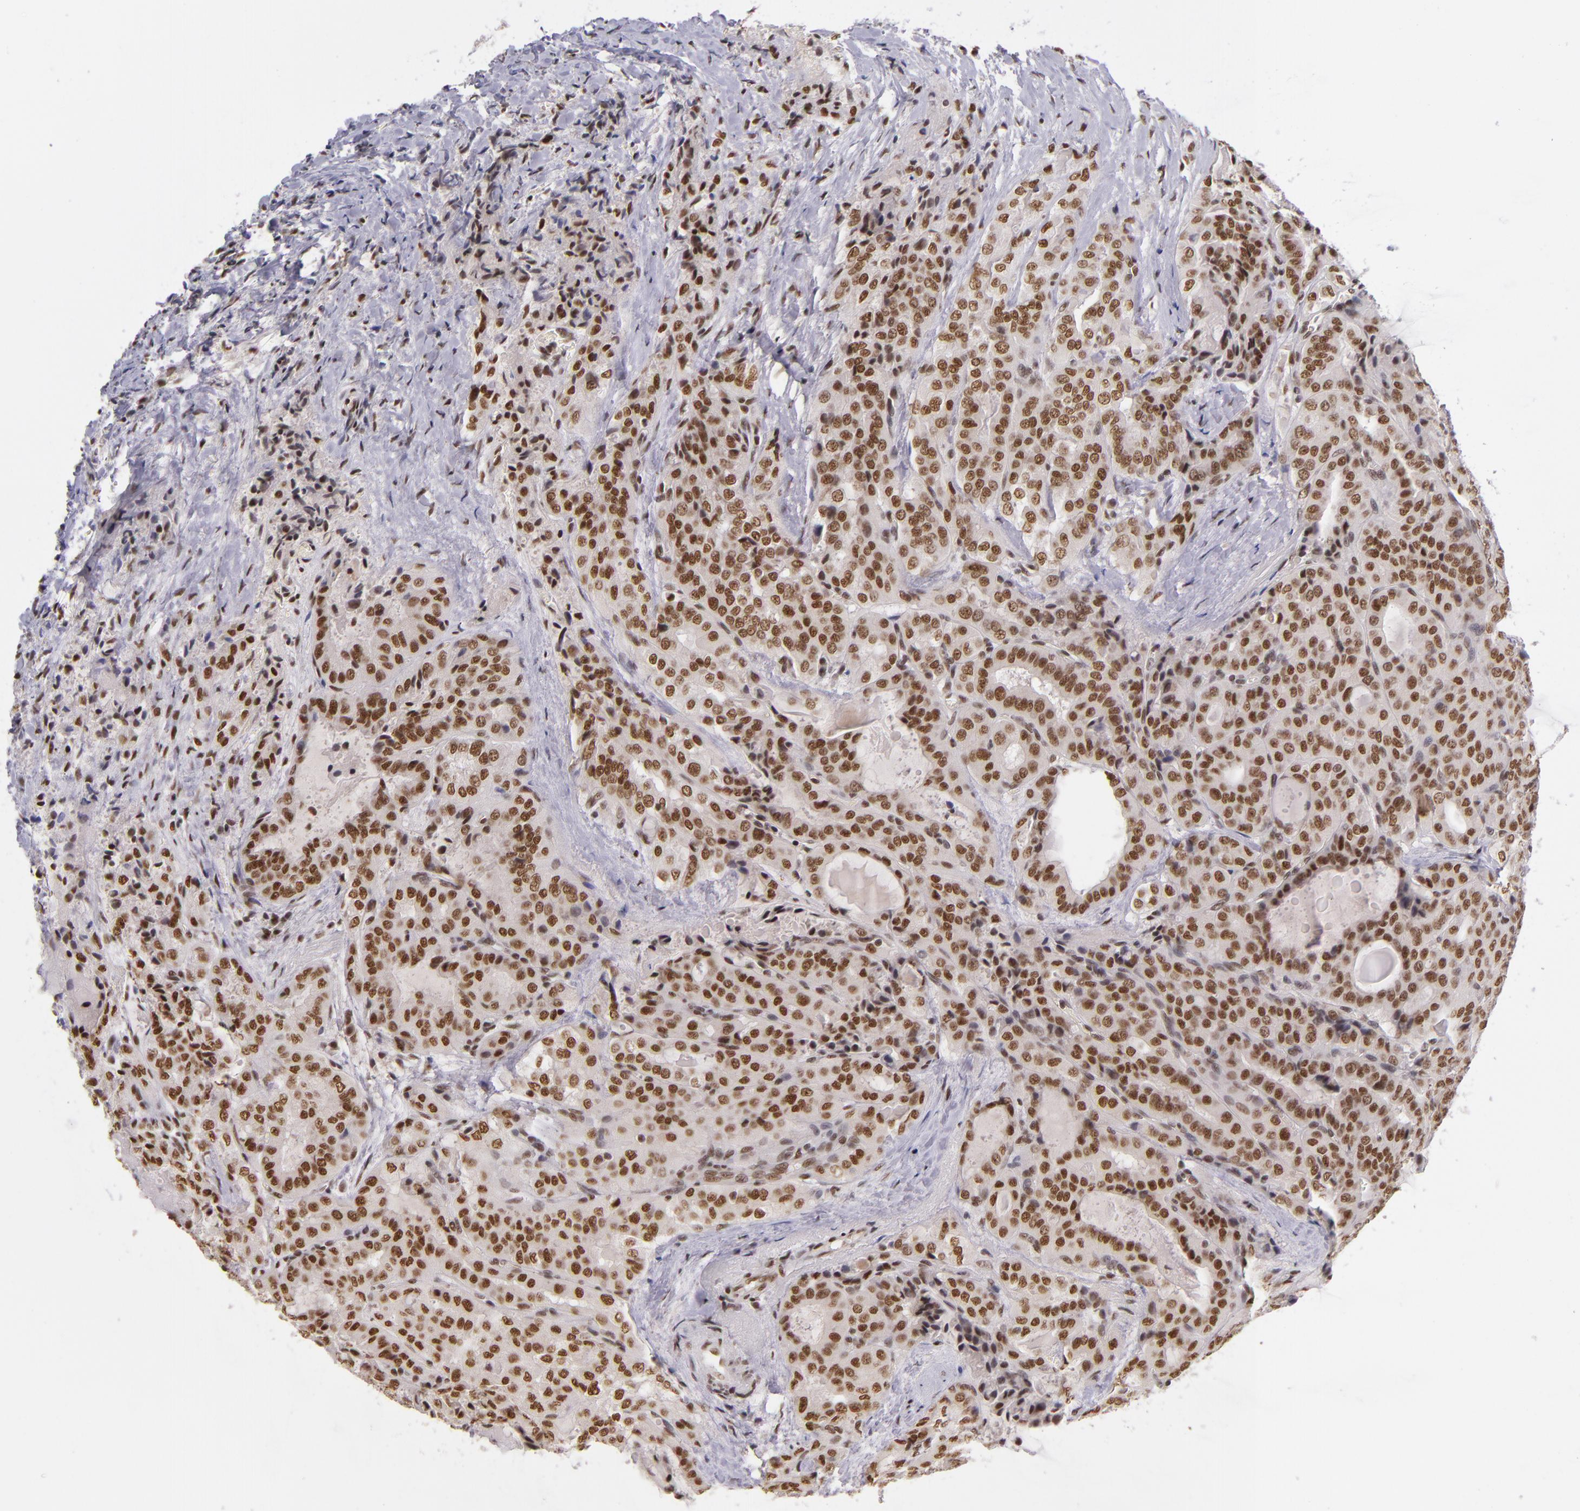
{"staining": {"intensity": "moderate", "quantity": ">75%", "location": "nuclear"}, "tissue": "thyroid cancer", "cell_type": "Tumor cells", "image_type": "cancer", "snomed": [{"axis": "morphology", "description": "Papillary adenocarcinoma, NOS"}, {"axis": "topography", "description": "Thyroid gland"}], "caption": "The image shows staining of thyroid cancer (papillary adenocarcinoma), revealing moderate nuclear protein expression (brown color) within tumor cells.", "gene": "ZNF148", "patient": {"sex": "female", "age": 71}}